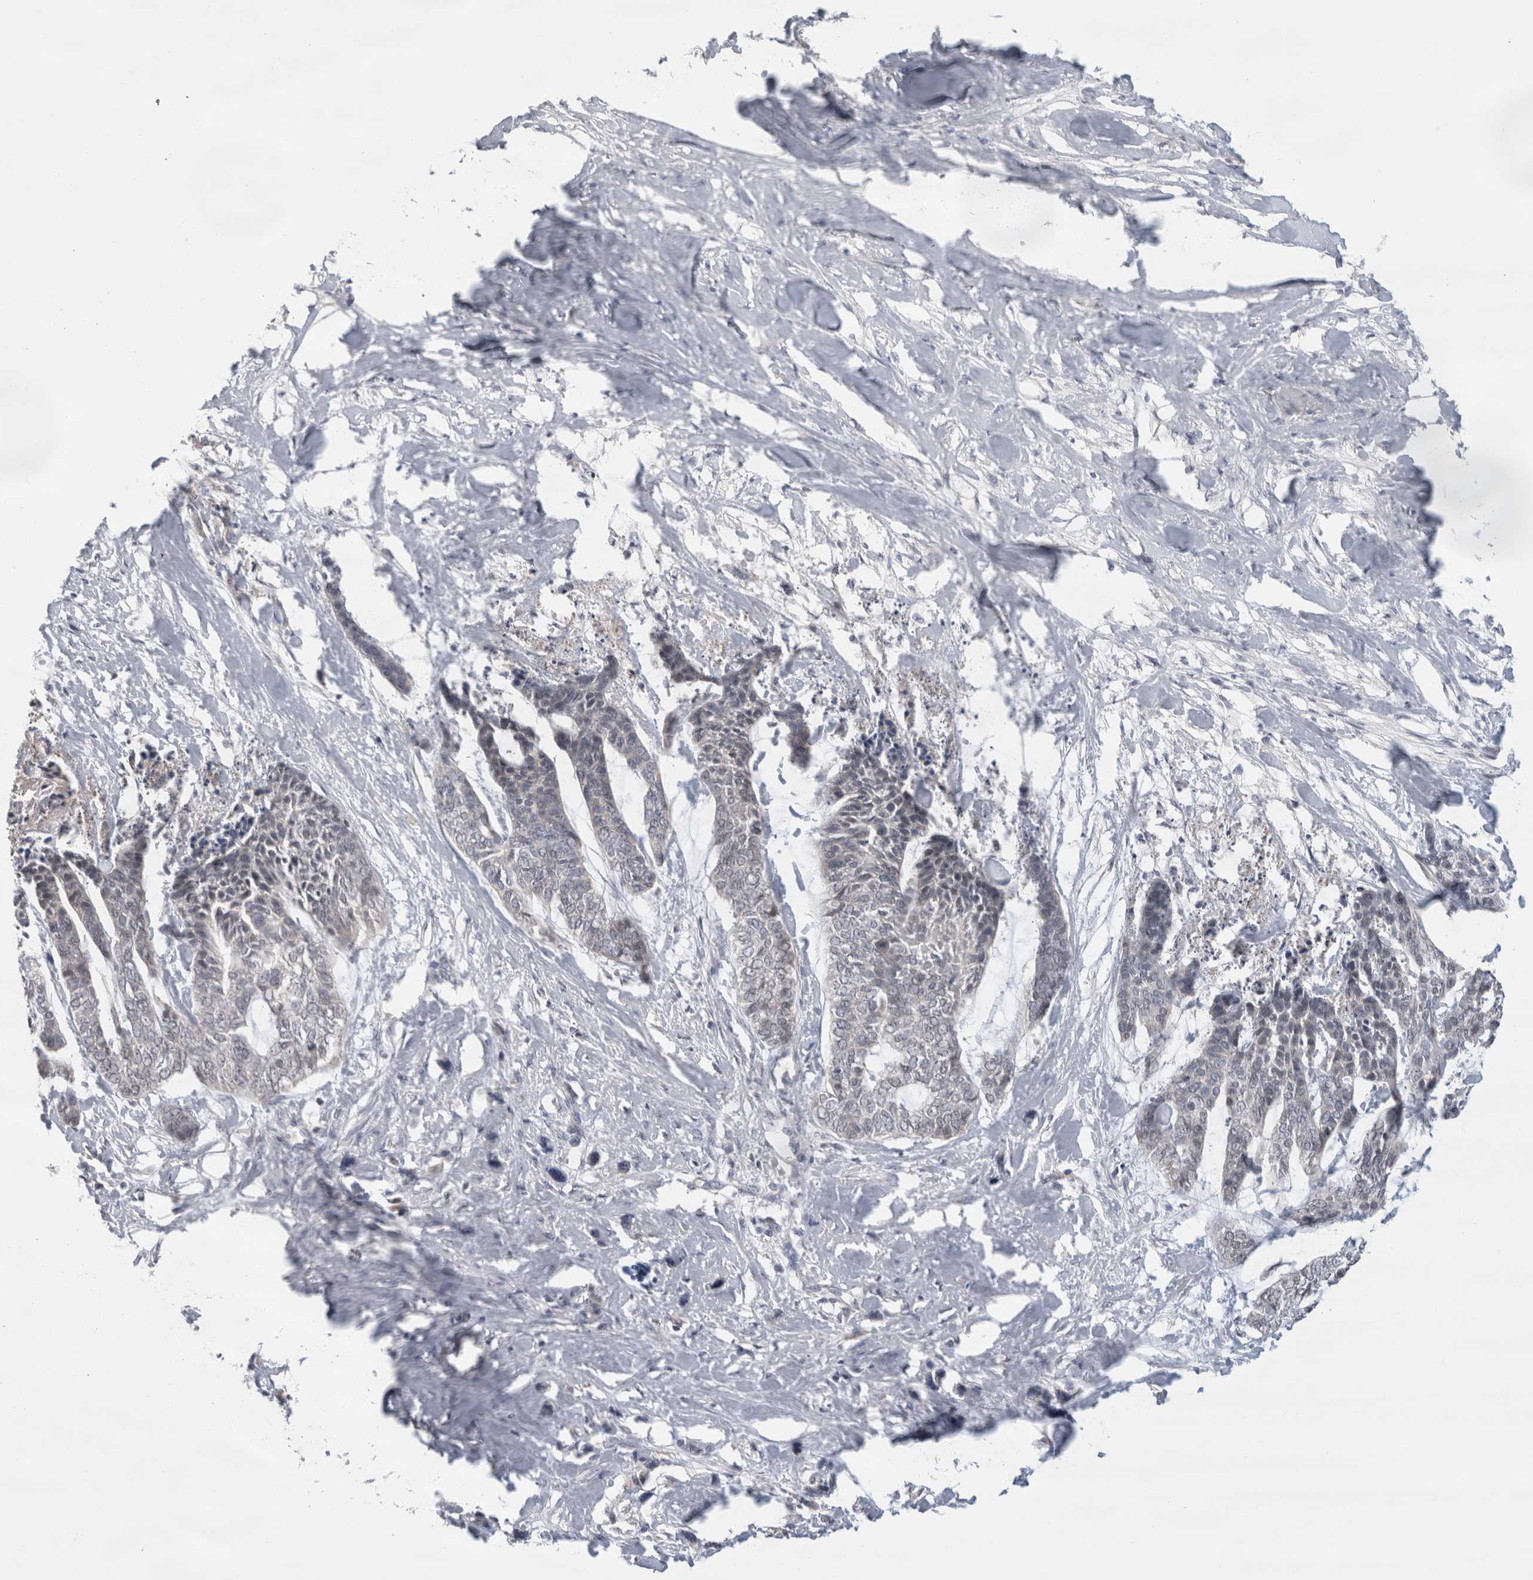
{"staining": {"intensity": "negative", "quantity": "none", "location": "none"}, "tissue": "skin cancer", "cell_type": "Tumor cells", "image_type": "cancer", "snomed": [{"axis": "morphology", "description": "Basal cell carcinoma"}, {"axis": "topography", "description": "Skin"}], "caption": "DAB (3,3'-diaminobenzidine) immunohistochemical staining of basal cell carcinoma (skin) reveals no significant staining in tumor cells. (DAB (3,3'-diaminobenzidine) immunohistochemistry visualized using brightfield microscopy, high magnification).", "gene": "SYTL5", "patient": {"sex": "female", "age": 64}}